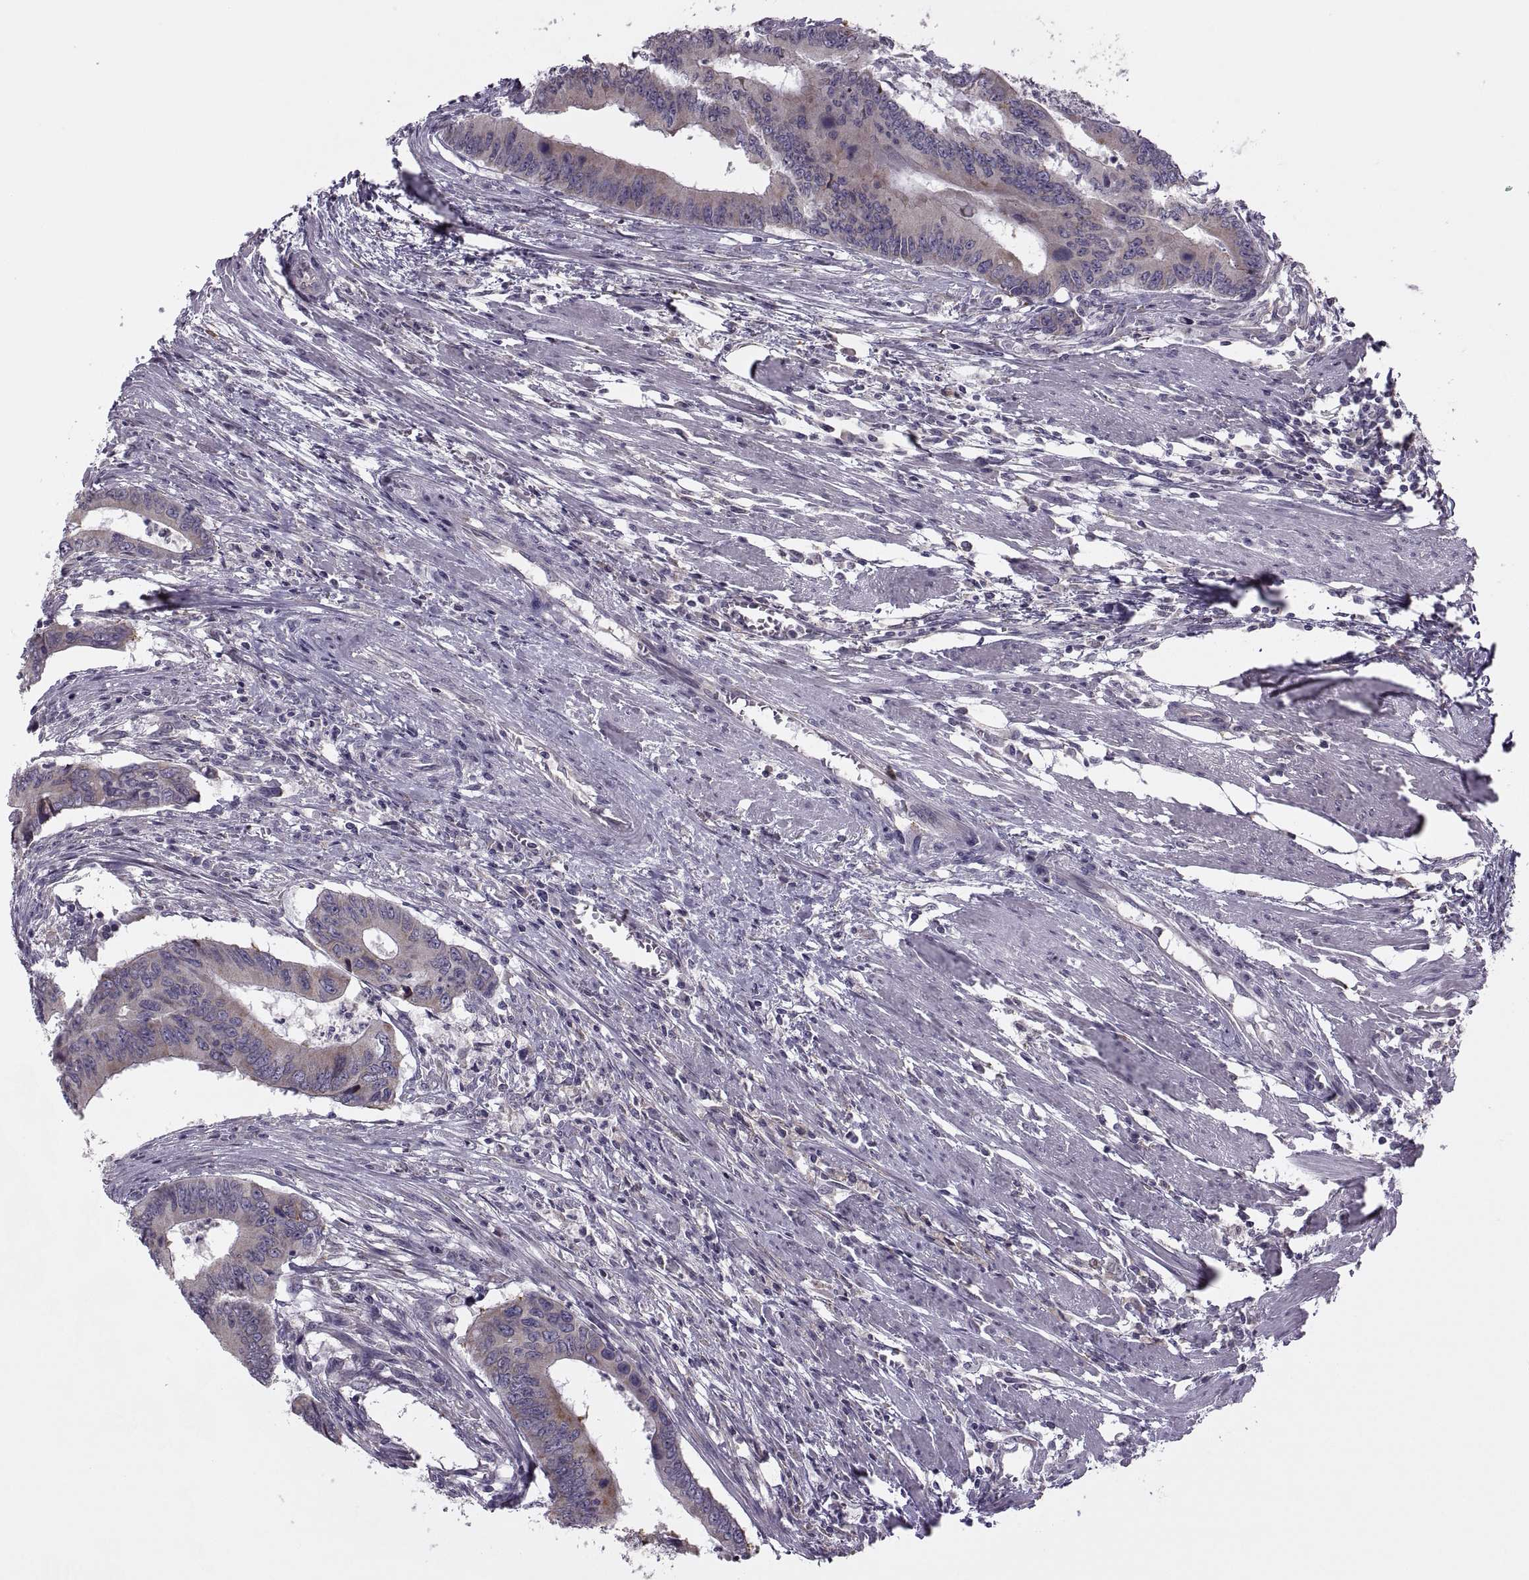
{"staining": {"intensity": "weak", "quantity": "25%-75%", "location": "cytoplasmic/membranous"}, "tissue": "colorectal cancer", "cell_type": "Tumor cells", "image_type": "cancer", "snomed": [{"axis": "morphology", "description": "Adenocarcinoma, NOS"}, {"axis": "topography", "description": "Colon"}], "caption": "Immunohistochemical staining of colorectal cancer (adenocarcinoma) displays low levels of weak cytoplasmic/membranous protein positivity in approximately 25%-75% of tumor cells.", "gene": "LETM2", "patient": {"sex": "male", "age": 53}}